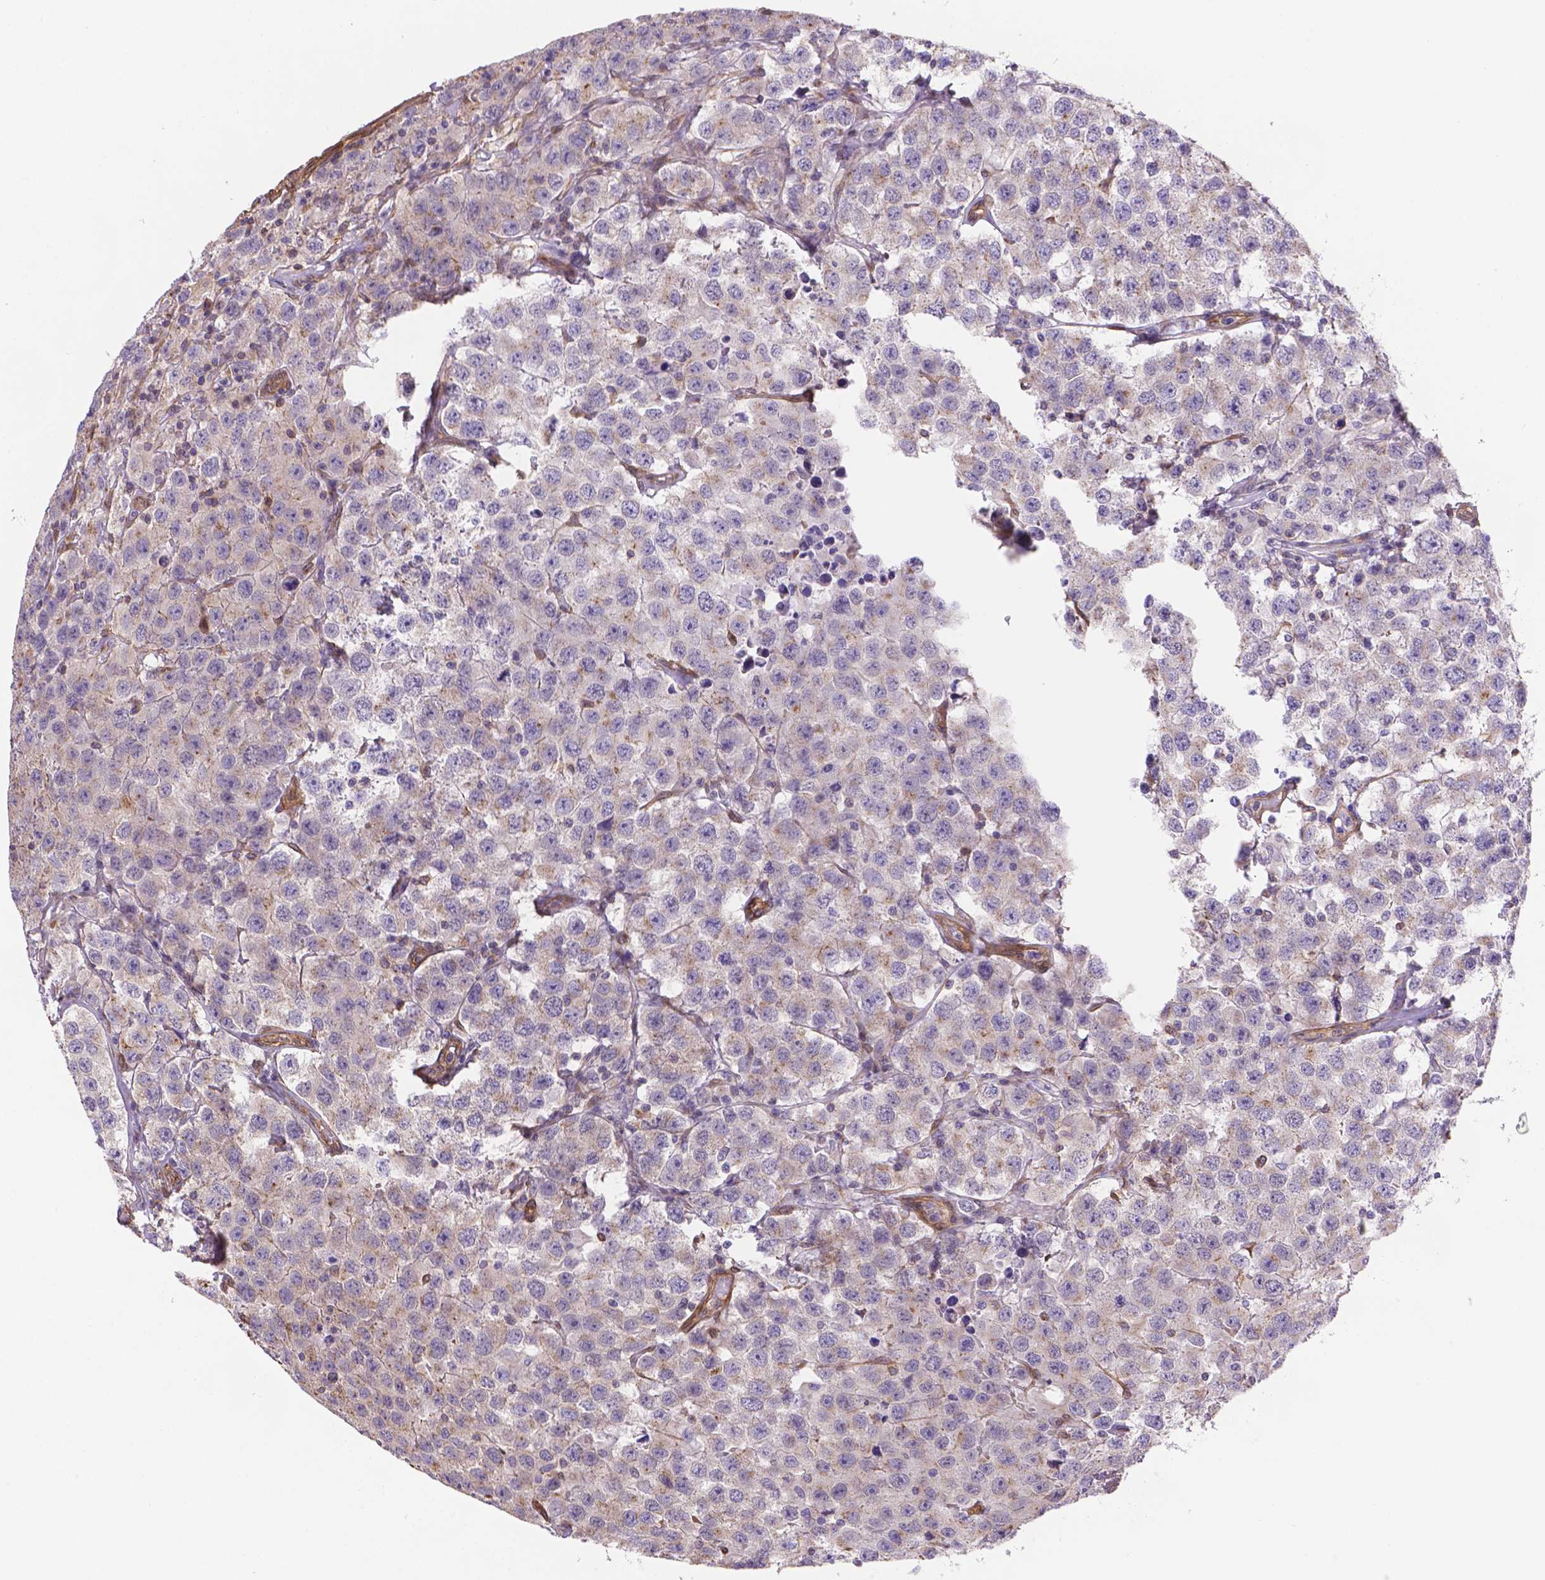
{"staining": {"intensity": "weak", "quantity": ">75%", "location": "cytoplasmic/membranous"}, "tissue": "testis cancer", "cell_type": "Tumor cells", "image_type": "cancer", "snomed": [{"axis": "morphology", "description": "Seminoma, NOS"}, {"axis": "topography", "description": "Testis"}], "caption": "Protein expression analysis of testis seminoma exhibits weak cytoplasmic/membranous expression in approximately >75% of tumor cells. Nuclei are stained in blue.", "gene": "YAP1", "patient": {"sex": "male", "age": 52}}